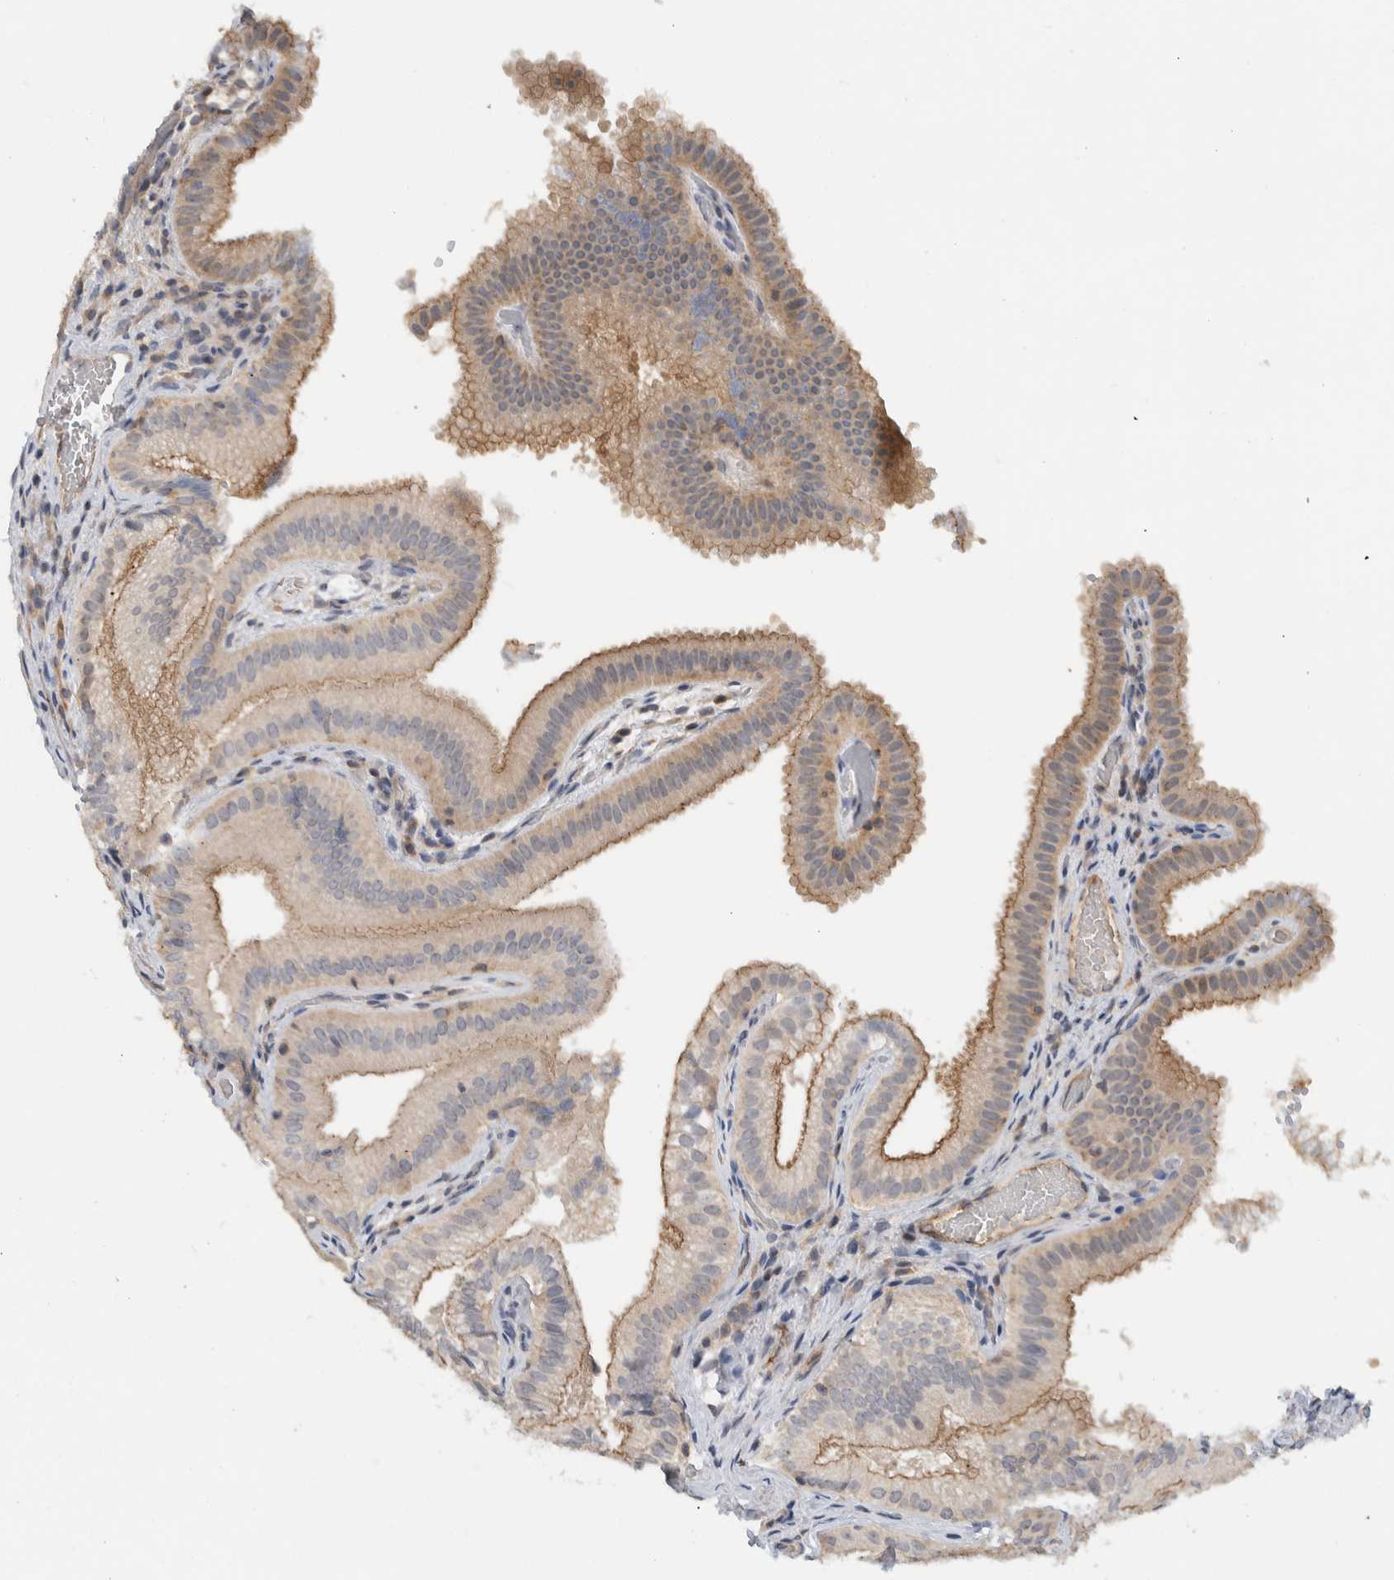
{"staining": {"intensity": "moderate", "quantity": ">75%", "location": "cytoplasmic/membranous"}, "tissue": "gallbladder", "cell_type": "Glandular cells", "image_type": "normal", "snomed": [{"axis": "morphology", "description": "Normal tissue, NOS"}, {"axis": "topography", "description": "Gallbladder"}], "caption": "Immunohistochemical staining of unremarkable gallbladder exhibits medium levels of moderate cytoplasmic/membranous expression in approximately >75% of glandular cells.", "gene": "MPRIP", "patient": {"sex": "female", "age": 30}}